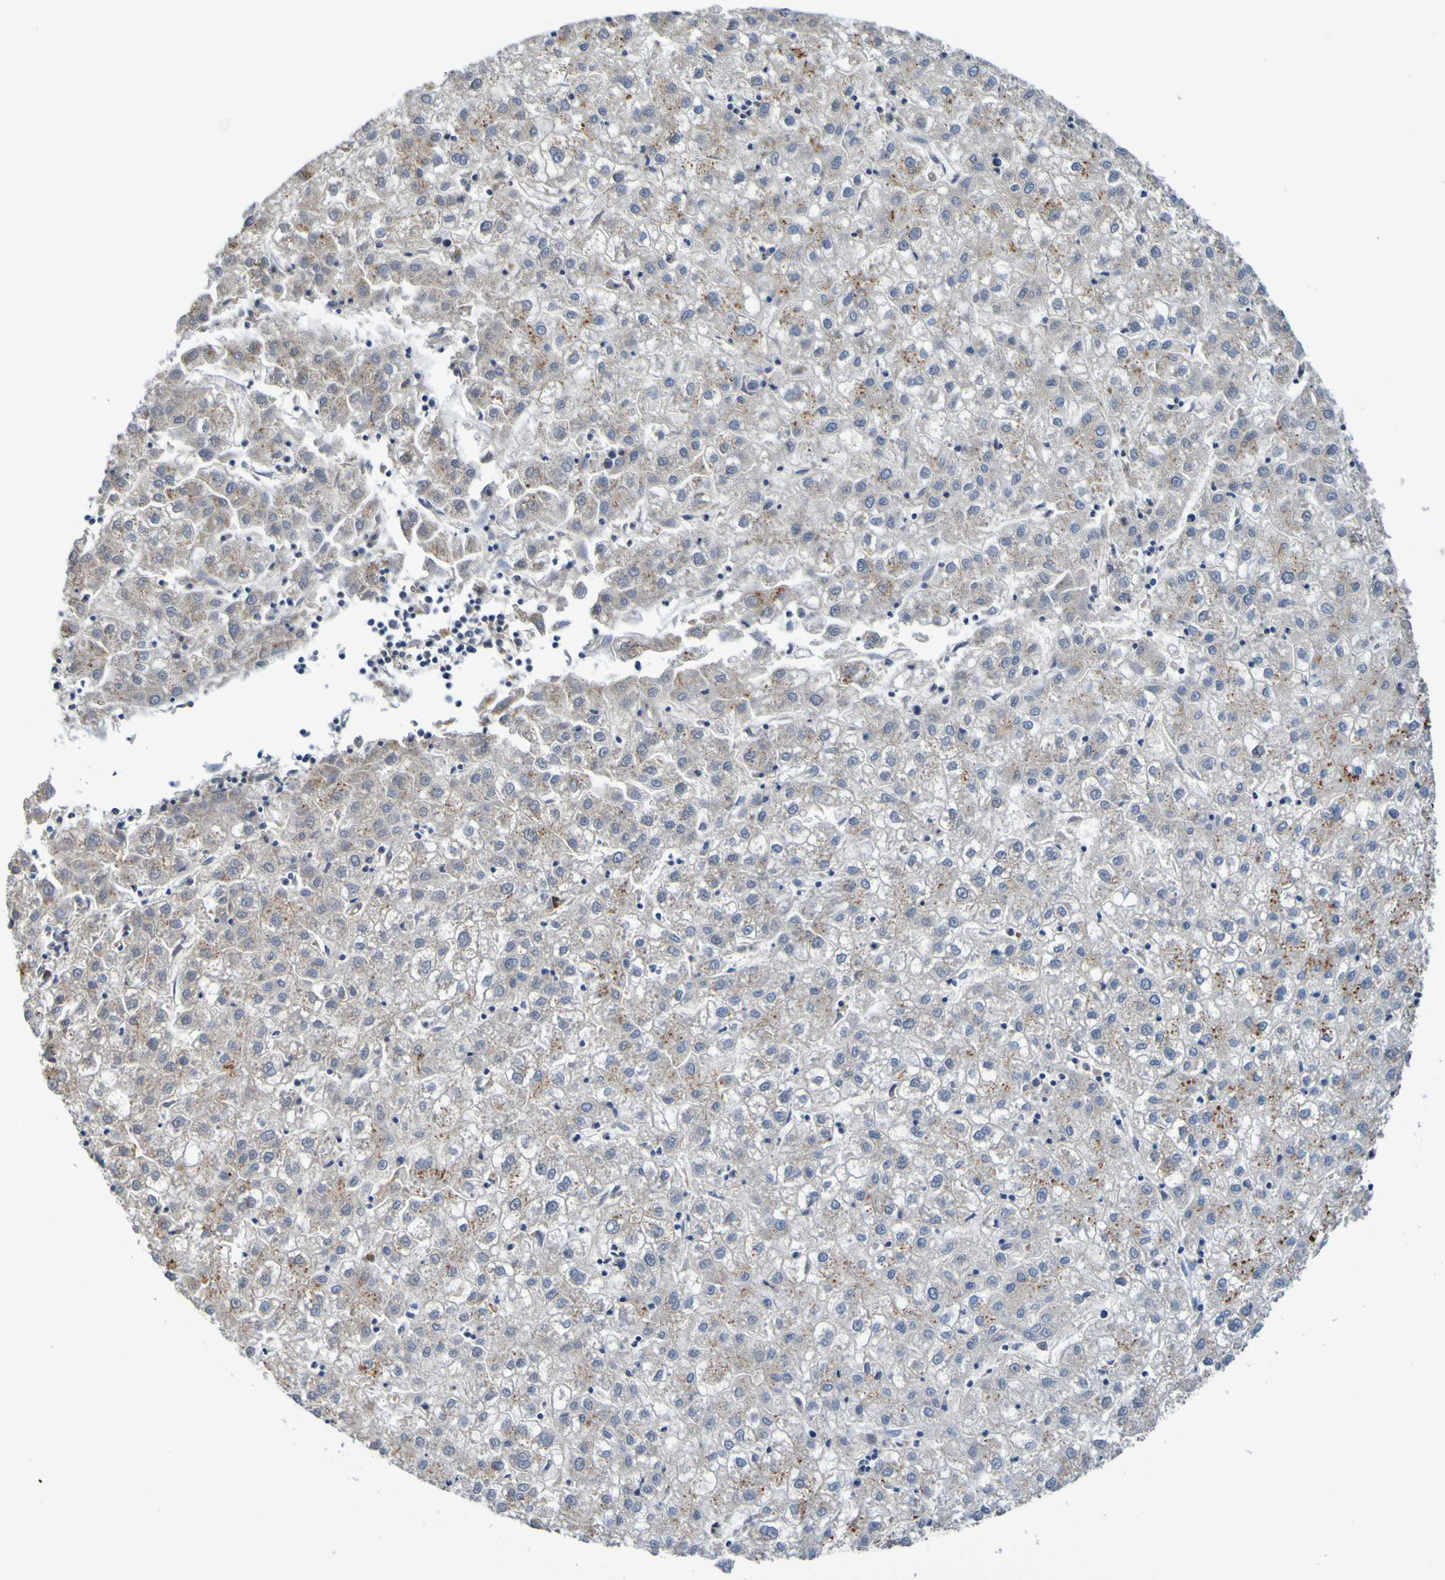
{"staining": {"intensity": "moderate", "quantity": ">75%", "location": "cytoplasmic/membranous"}, "tissue": "liver cancer", "cell_type": "Tumor cells", "image_type": "cancer", "snomed": [{"axis": "morphology", "description": "Carcinoma, Hepatocellular, NOS"}, {"axis": "topography", "description": "Liver"}], "caption": "A brown stain shows moderate cytoplasmic/membranous staining of a protein in liver hepatocellular carcinoma tumor cells. (Stains: DAB (3,3'-diaminobenzidine) in brown, nuclei in blue, Microscopy: brightfield microscopy at high magnification).", "gene": "METAP2", "patient": {"sex": "male", "age": 72}}